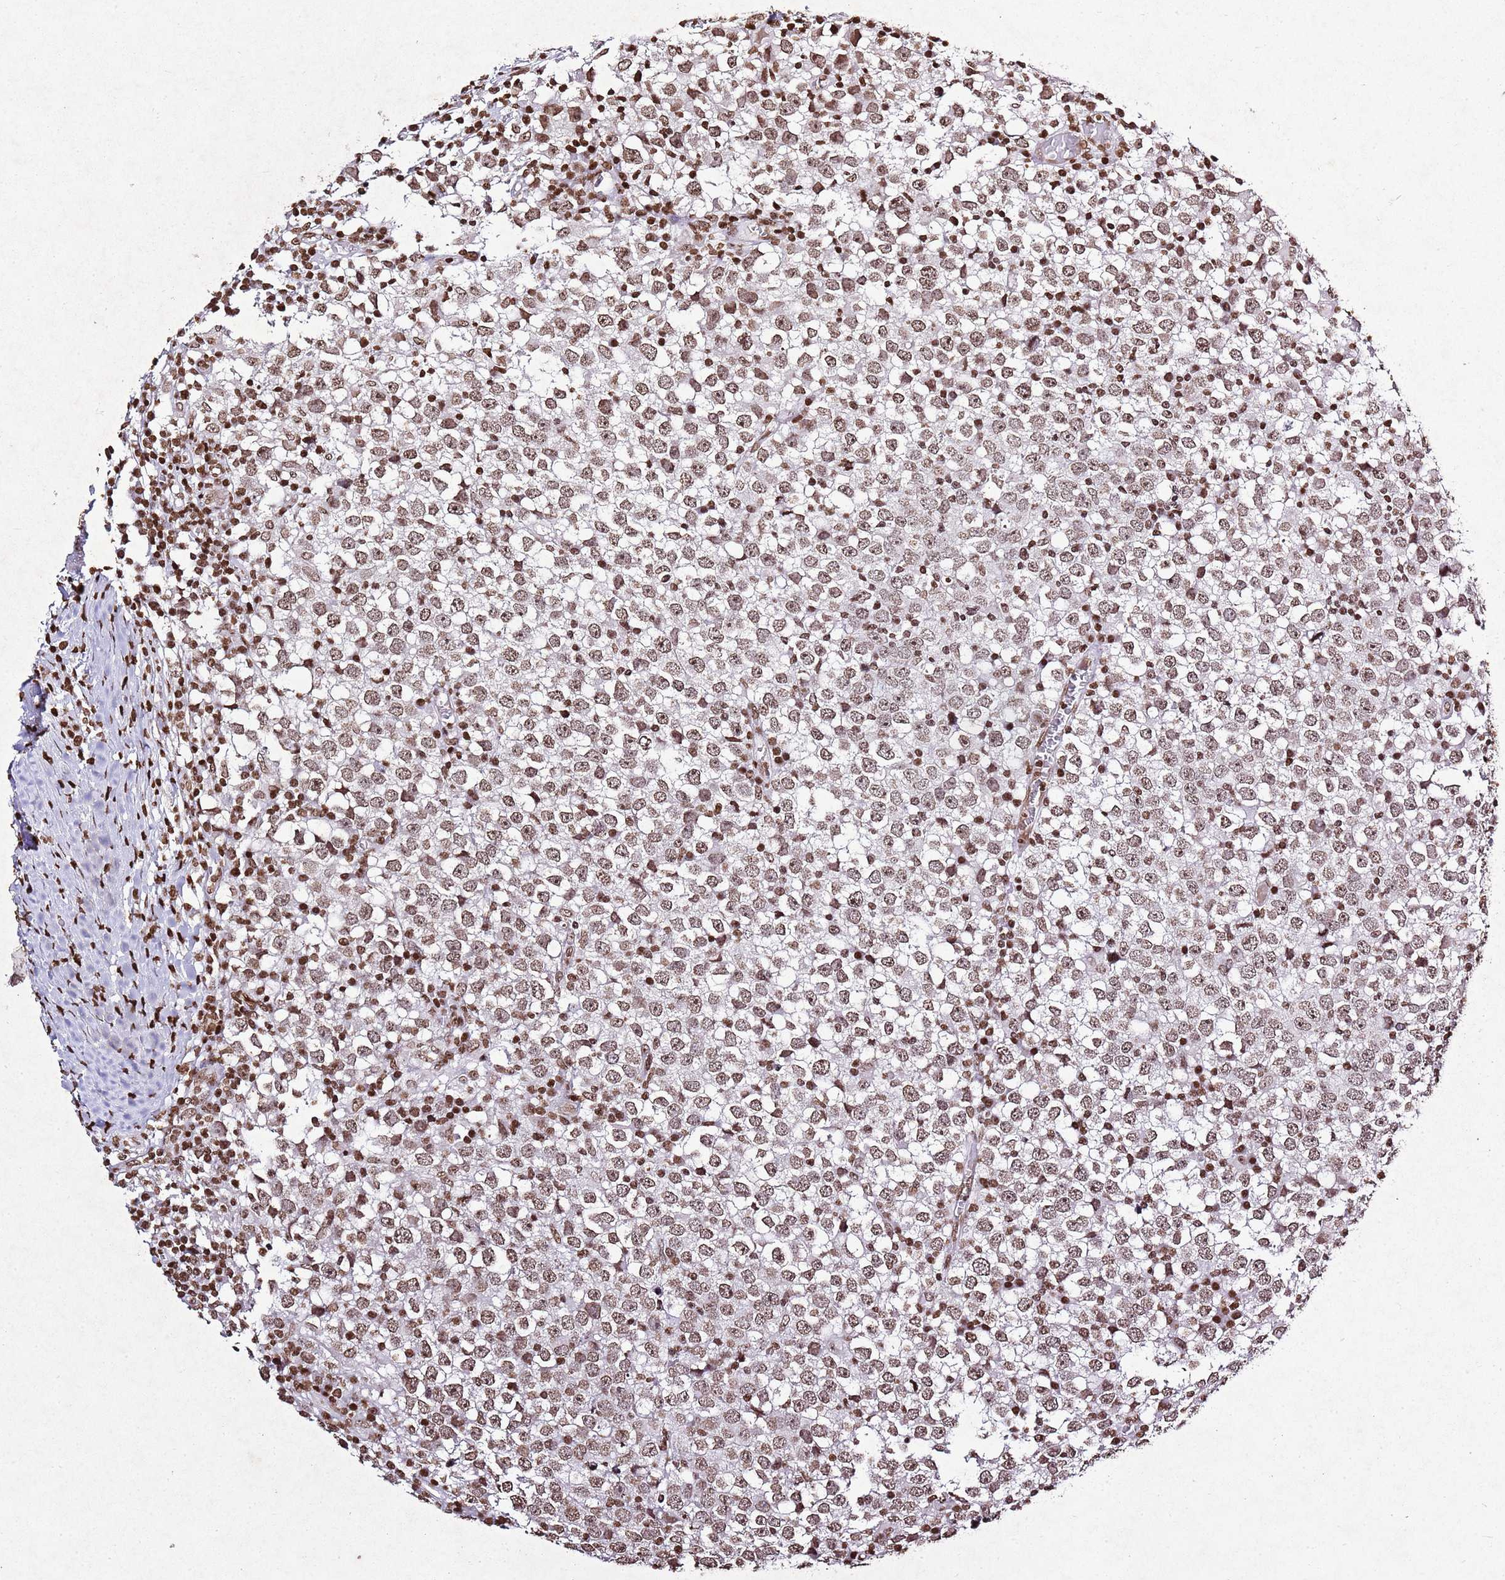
{"staining": {"intensity": "moderate", "quantity": ">75%", "location": "nuclear"}, "tissue": "testis cancer", "cell_type": "Tumor cells", "image_type": "cancer", "snomed": [{"axis": "morphology", "description": "Seminoma, NOS"}, {"axis": "topography", "description": "Testis"}], "caption": "The immunohistochemical stain highlights moderate nuclear expression in tumor cells of testis cancer (seminoma) tissue.", "gene": "BMAL1", "patient": {"sex": "male", "age": 65}}